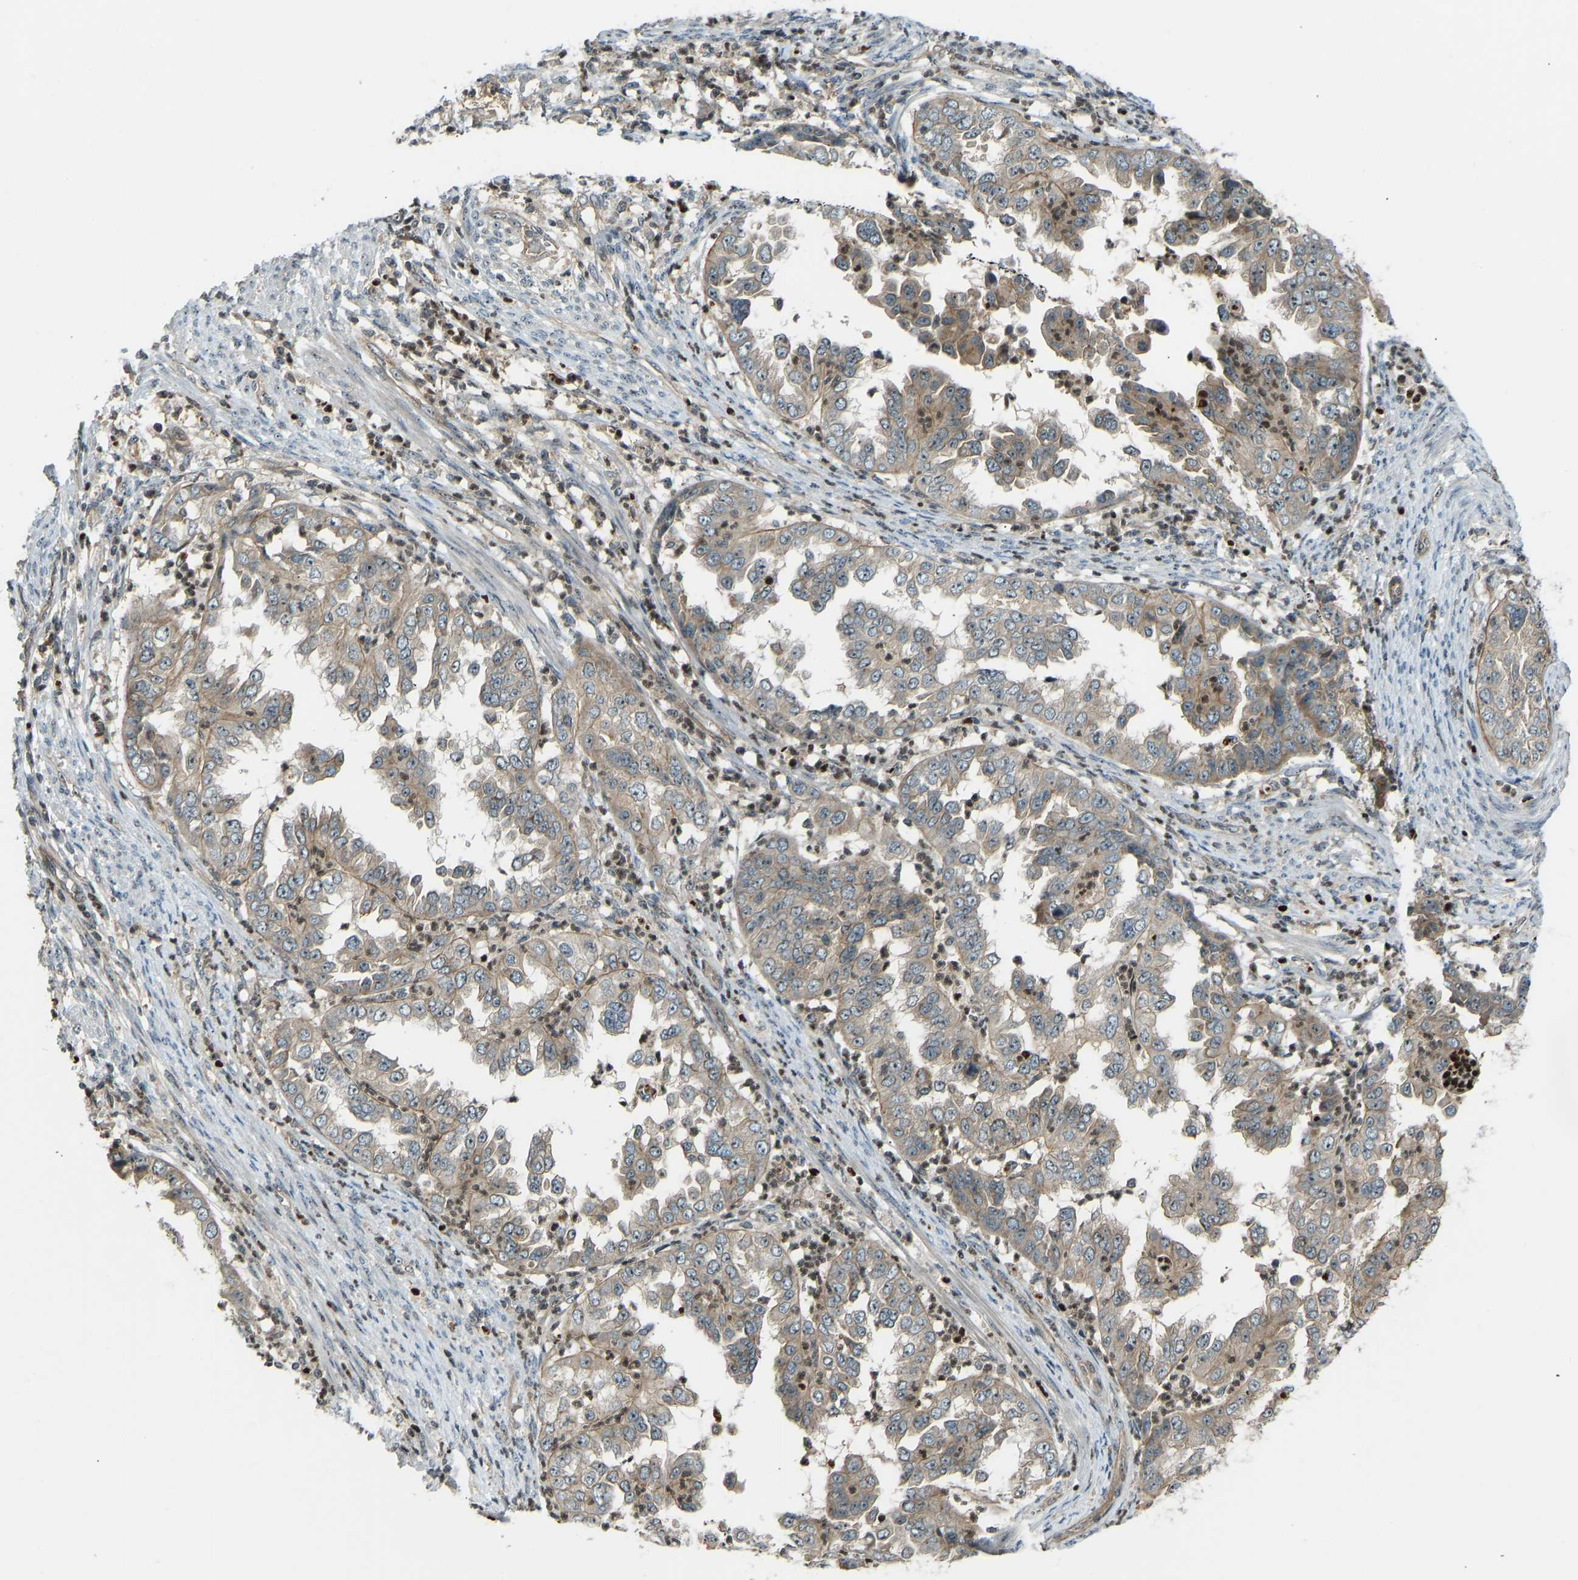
{"staining": {"intensity": "weak", "quantity": ">75%", "location": "cytoplasmic/membranous"}, "tissue": "endometrial cancer", "cell_type": "Tumor cells", "image_type": "cancer", "snomed": [{"axis": "morphology", "description": "Adenocarcinoma, NOS"}, {"axis": "topography", "description": "Endometrium"}], "caption": "A low amount of weak cytoplasmic/membranous expression is present in approximately >75% of tumor cells in endometrial cancer (adenocarcinoma) tissue.", "gene": "SVOPL", "patient": {"sex": "female", "age": 85}}